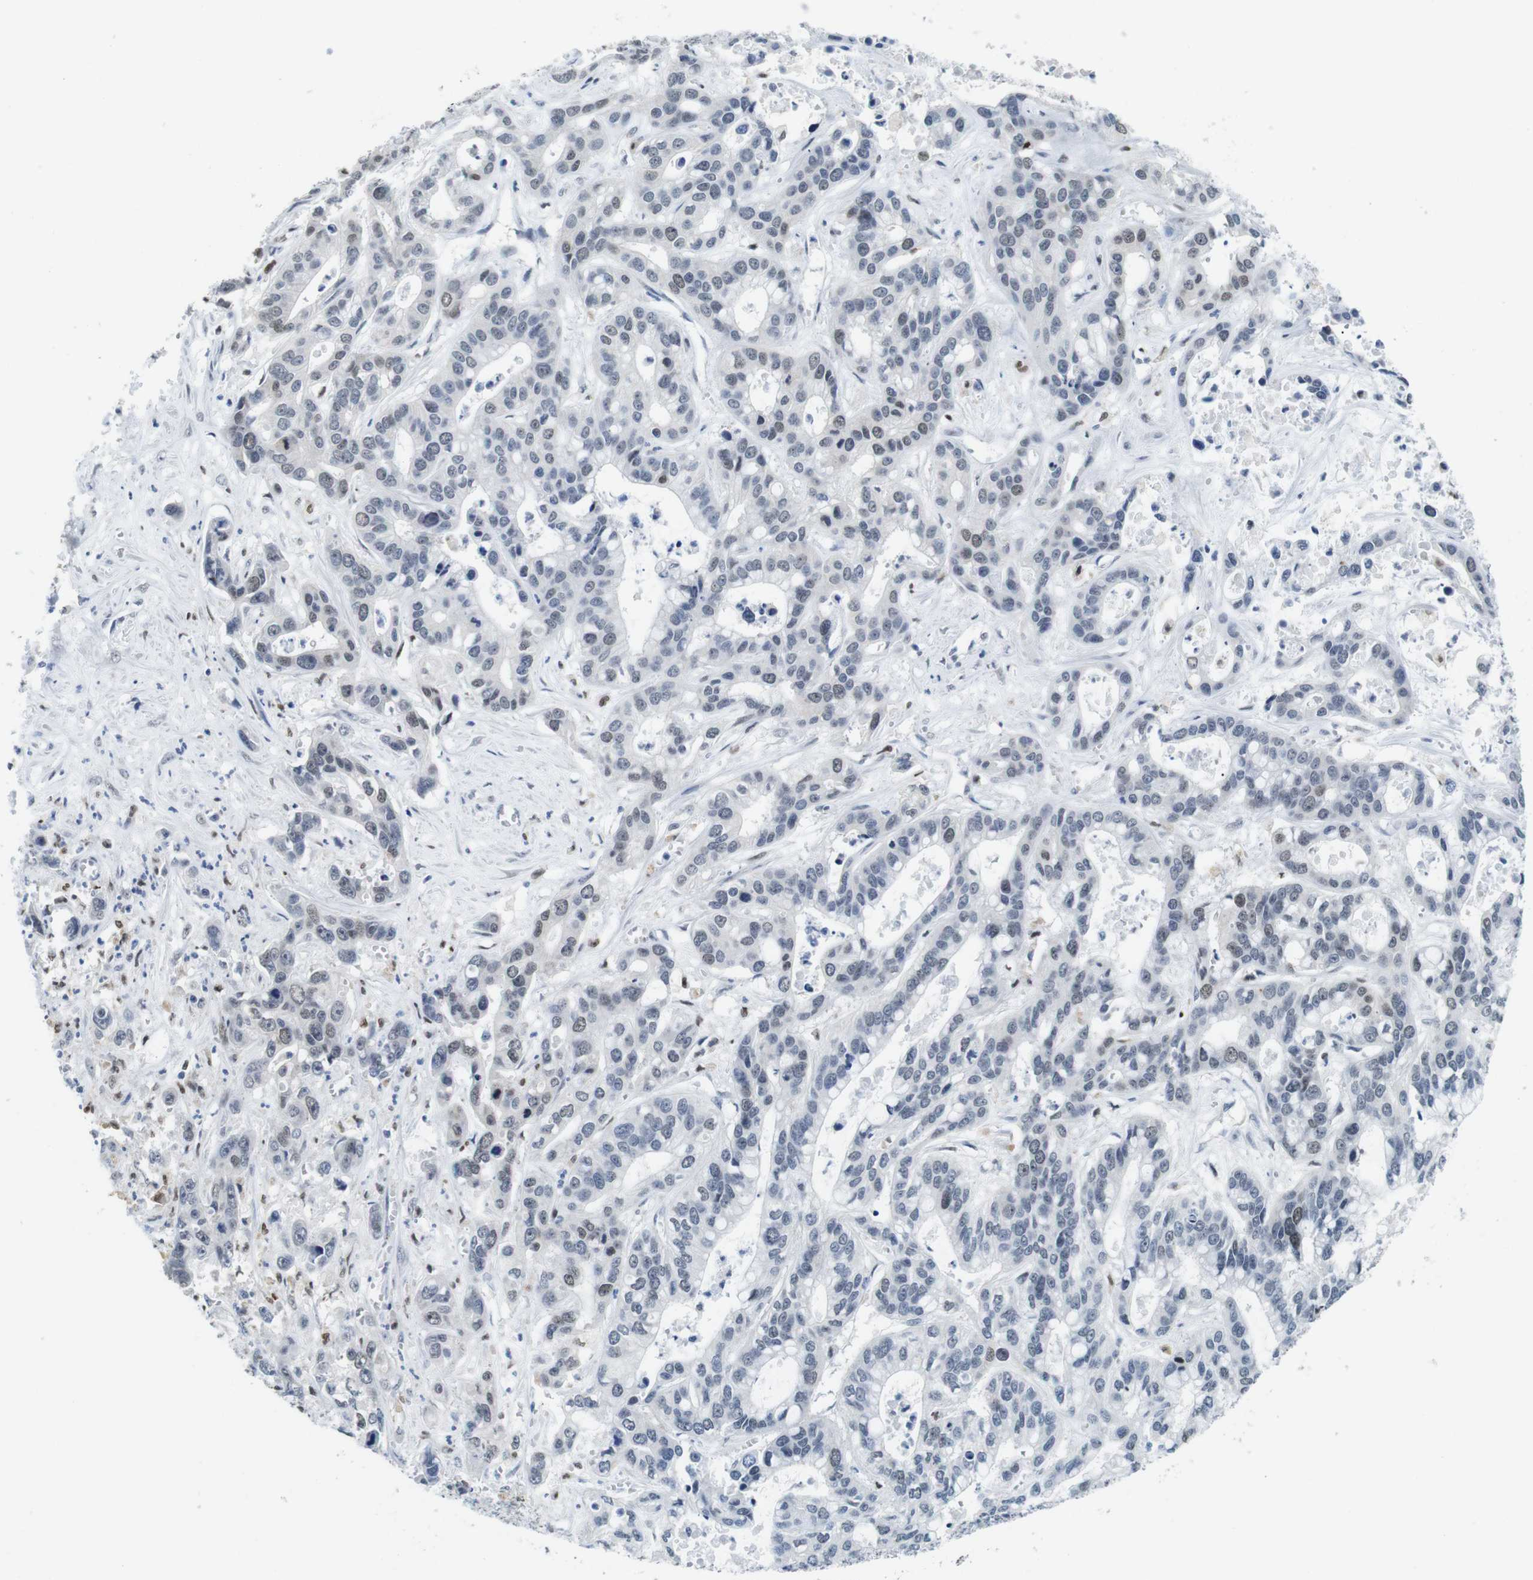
{"staining": {"intensity": "weak", "quantity": "<25%", "location": "nuclear"}, "tissue": "liver cancer", "cell_type": "Tumor cells", "image_type": "cancer", "snomed": [{"axis": "morphology", "description": "Cholangiocarcinoma"}, {"axis": "topography", "description": "Liver"}], "caption": "This is an immunohistochemistry micrograph of liver cancer. There is no staining in tumor cells.", "gene": "IRF8", "patient": {"sex": "female", "age": 65}}